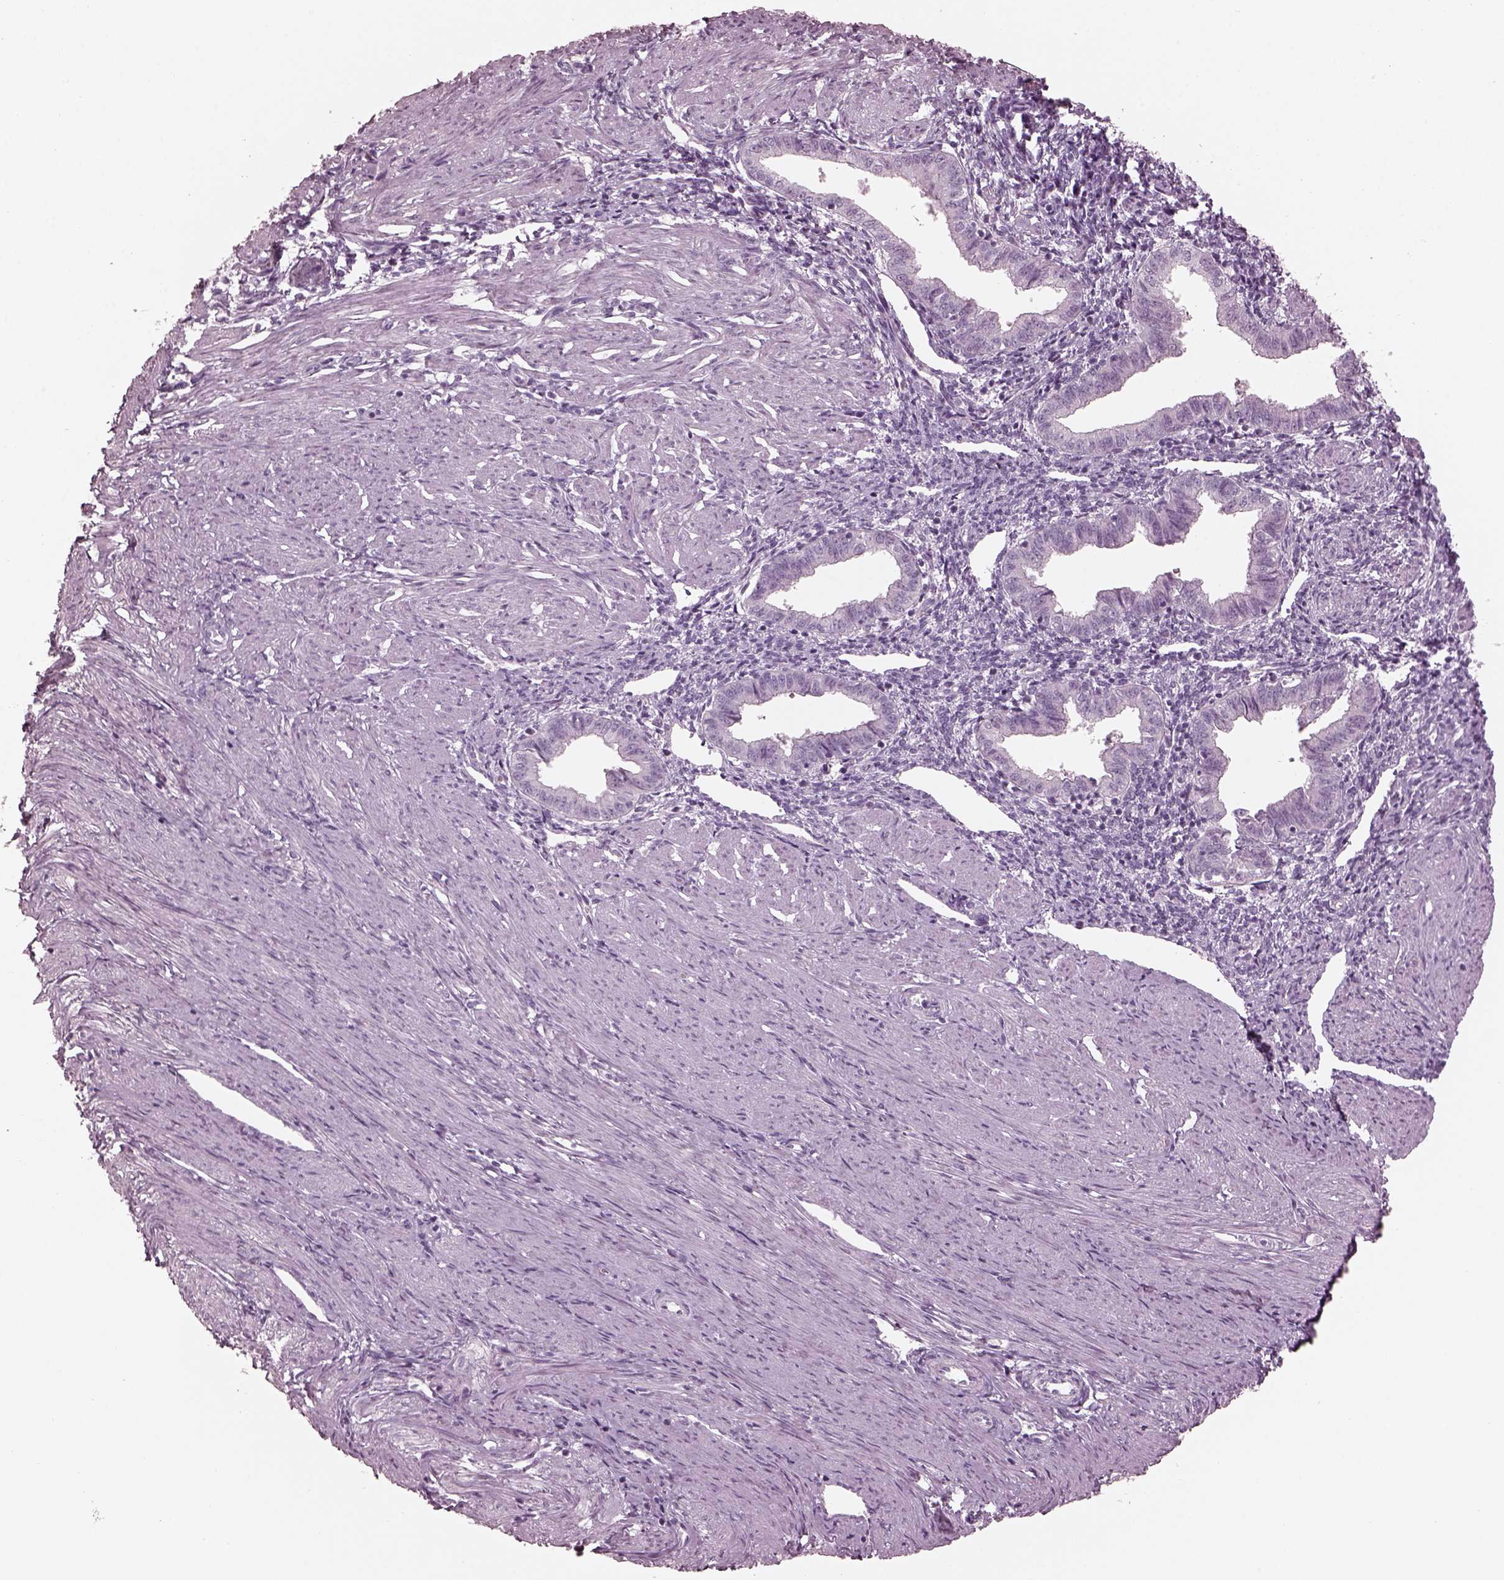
{"staining": {"intensity": "negative", "quantity": "none", "location": "none"}, "tissue": "endometrium", "cell_type": "Cells in endometrial stroma", "image_type": "normal", "snomed": [{"axis": "morphology", "description": "Normal tissue, NOS"}, {"axis": "topography", "description": "Endometrium"}], "caption": "Immunohistochemistry image of normal endometrium: human endometrium stained with DAB (3,3'-diaminobenzidine) reveals no significant protein staining in cells in endometrial stroma.", "gene": "FABP9", "patient": {"sex": "female", "age": 37}}